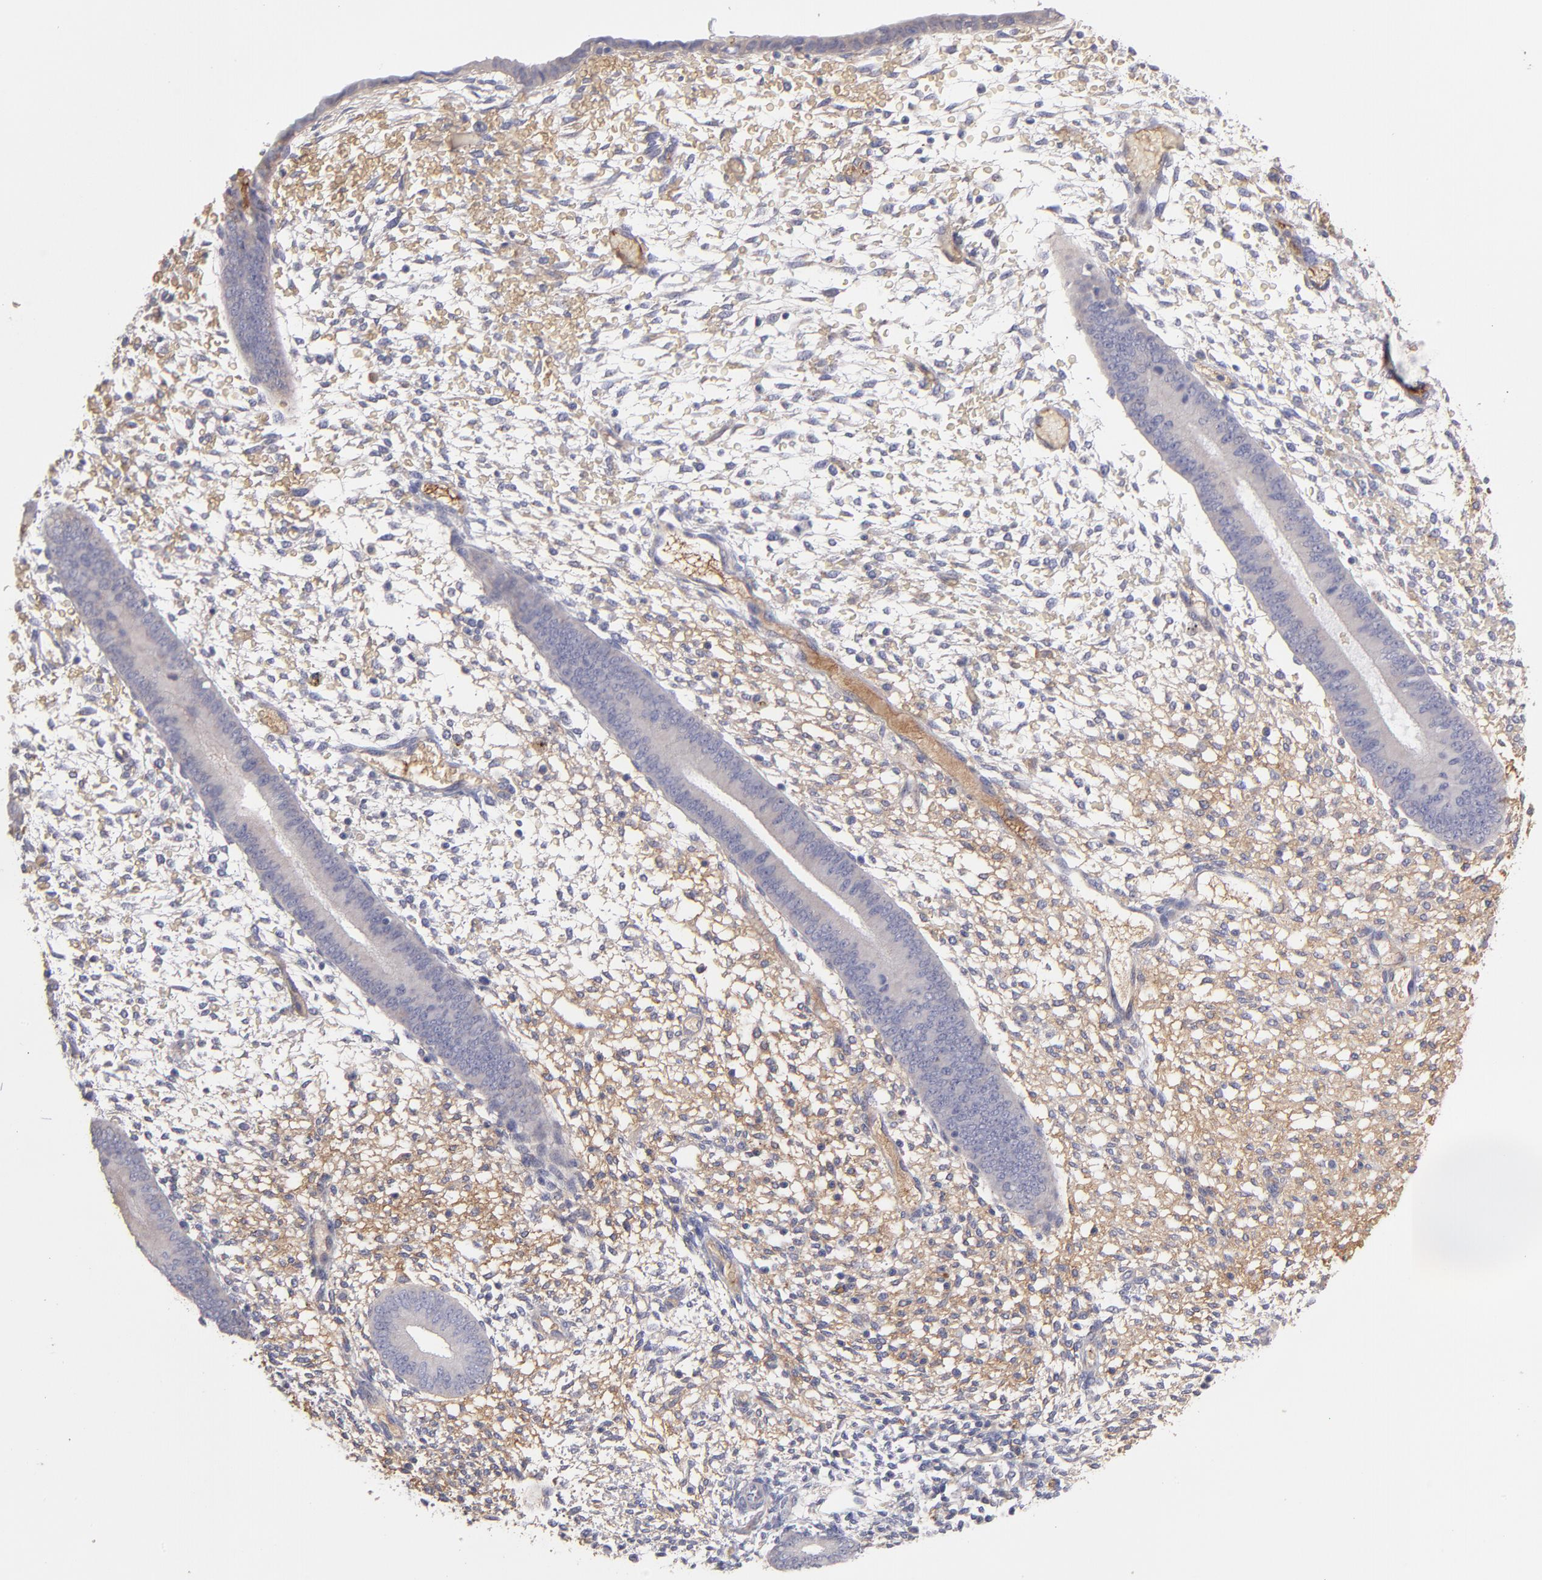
{"staining": {"intensity": "weak", "quantity": "25%-75%", "location": "cytoplasmic/membranous"}, "tissue": "endometrium", "cell_type": "Cells in endometrial stroma", "image_type": "normal", "snomed": [{"axis": "morphology", "description": "Normal tissue, NOS"}, {"axis": "topography", "description": "Endometrium"}], "caption": "IHC image of unremarkable endometrium: endometrium stained using IHC shows low levels of weak protein expression localized specifically in the cytoplasmic/membranous of cells in endometrial stroma, appearing as a cytoplasmic/membranous brown color.", "gene": "F13B", "patient": {"sex": "female", "age": 42}}